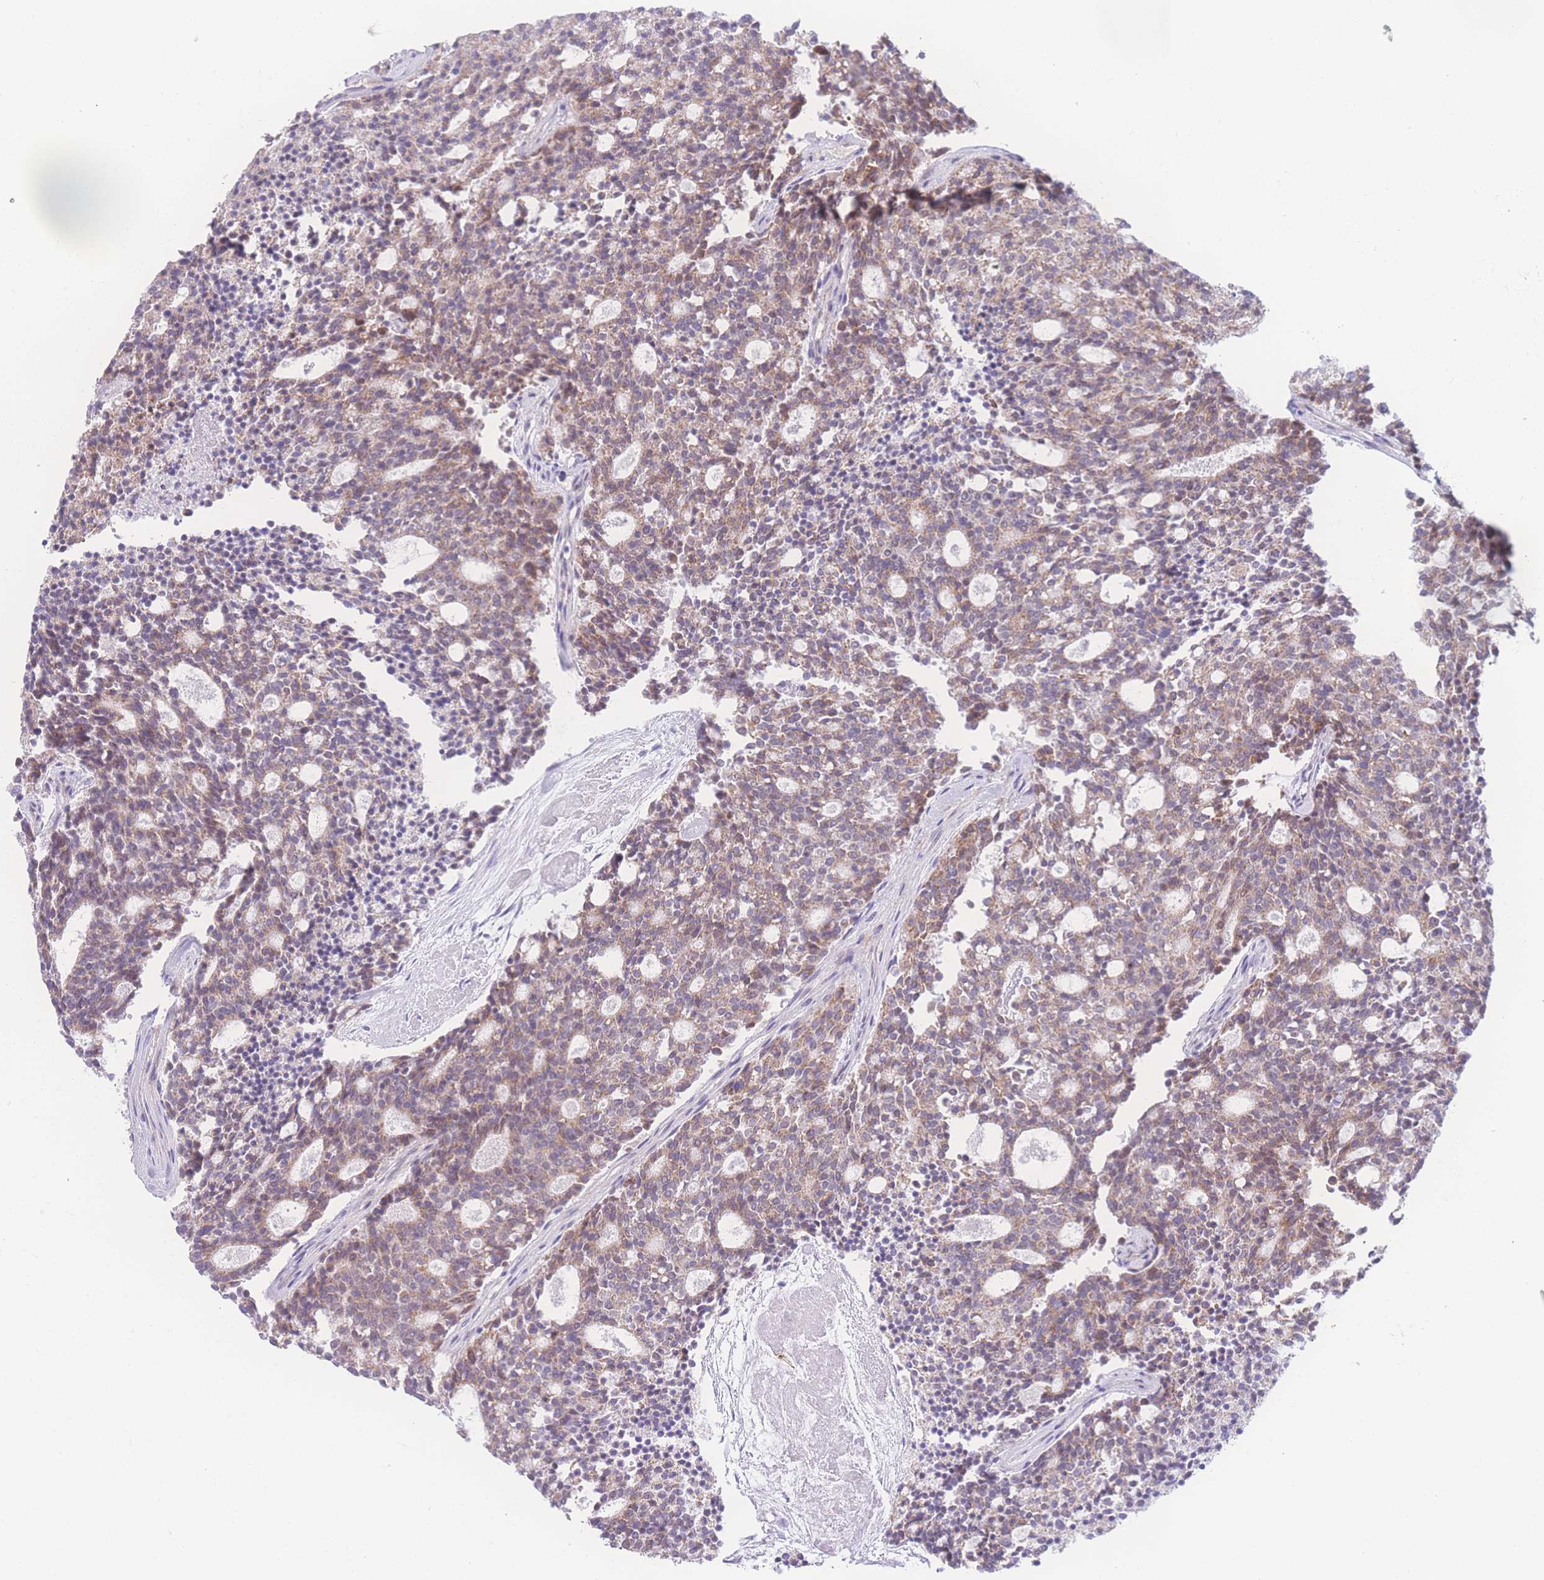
{"staining": {"intensity": "weak", "quantity": "25%-75%", "location": "cytoplasmic/membranous"}, "tissue": "carcinoid", "cell_type": "Tumor cells", "image_type": "cancer", "snomed": [{"axis": "morphology", "description": "Carcinoid, malignant, NOS"}, {"axis": "topography", "description": "Pancreas"}], "caption": "Malignant carcinoid tissue shows weak cytoplasmic/membranous positivity in approximately 25%-75% of tumor cells", "gene": "NBEAL1", "patient": {"sex": "female", "age": 54}}